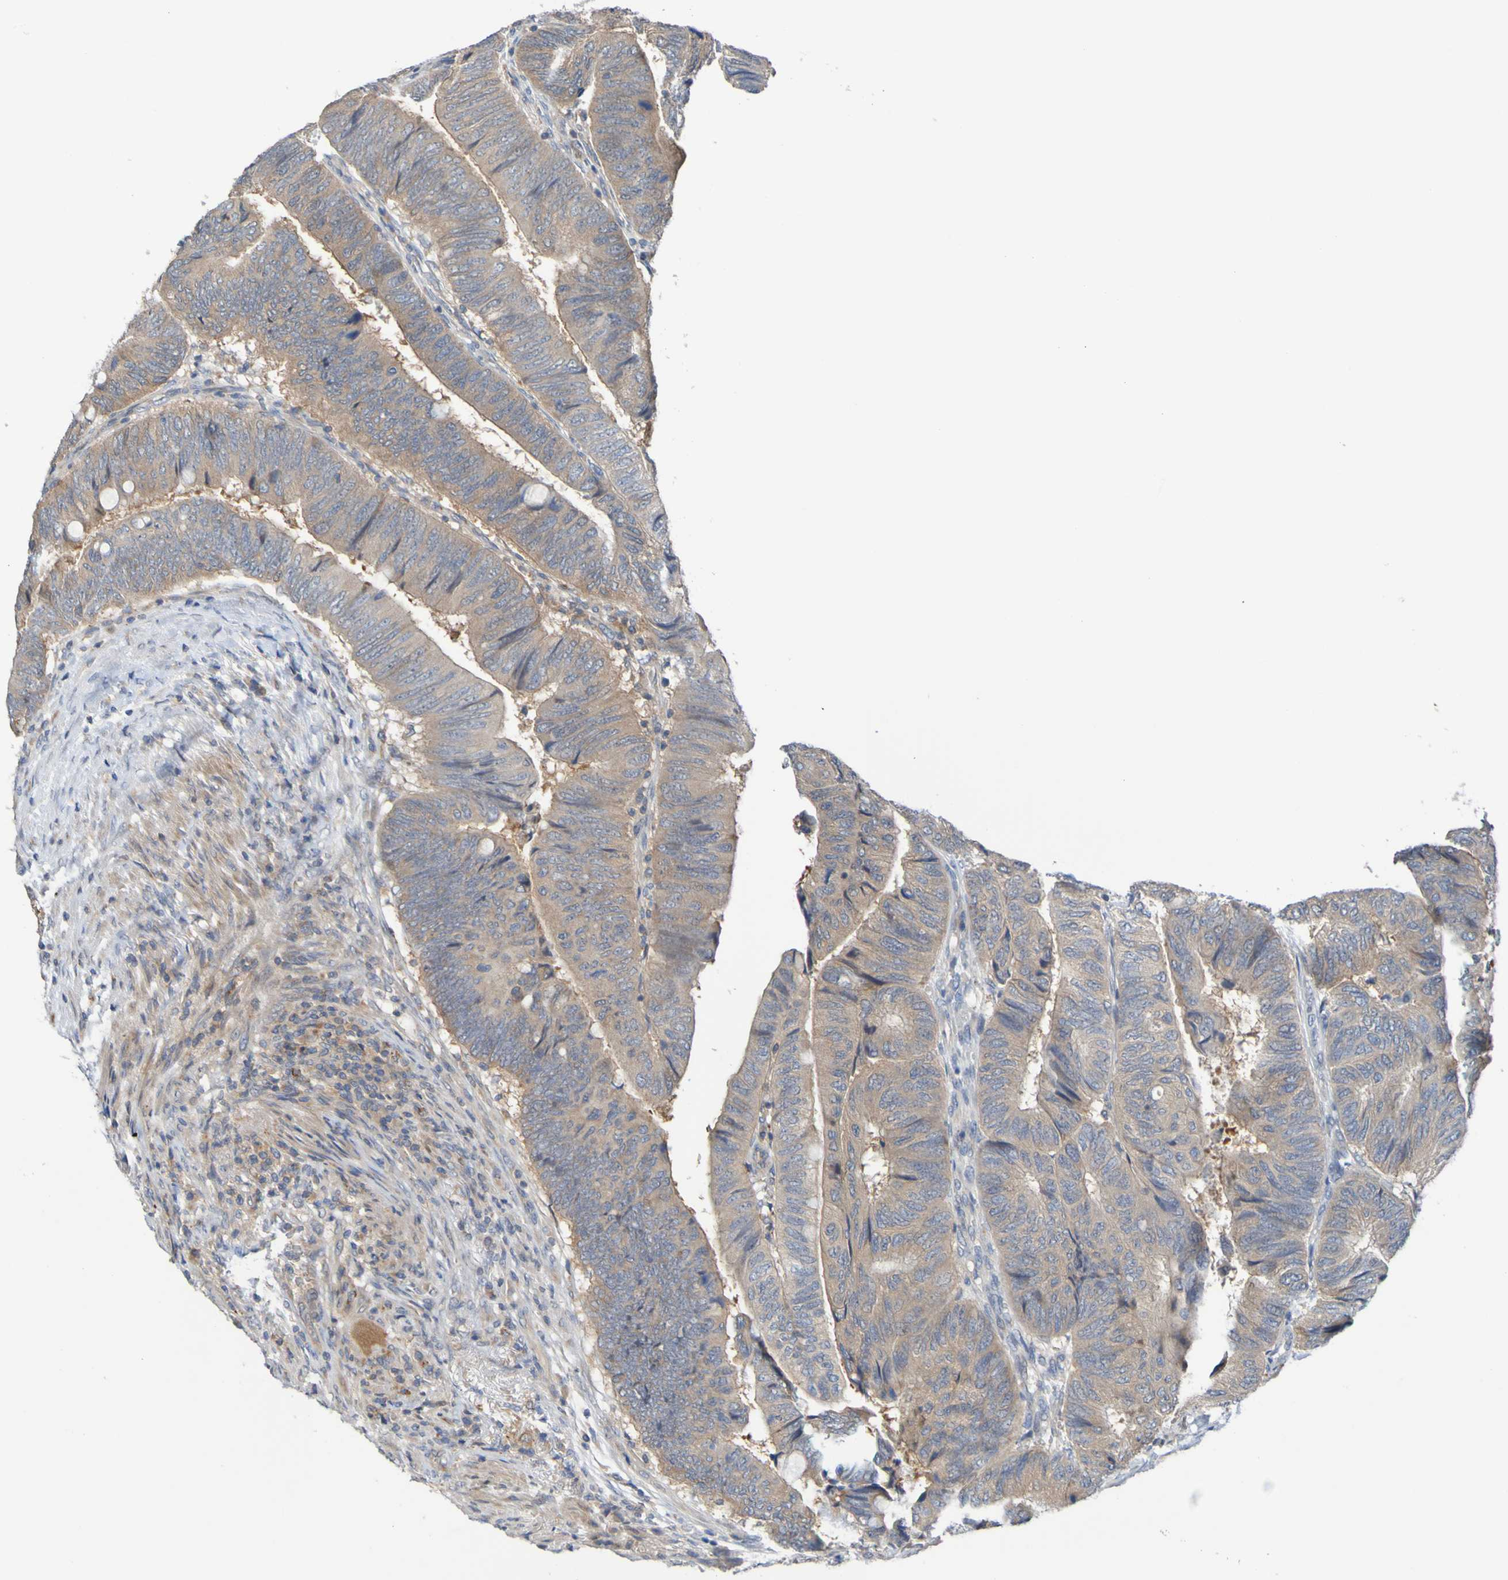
{"staining": {"intensity": "weak", "quantity": ">75%", "location": "cytoplasmic/membranous"}, "tissue": "colorectal cancer", "cell_type": "Tumor cells", "image_type": "cancer", "snomed": [{"axis": "morphology", "description": "Normal tissue, NOS"}, {"axis": "morphology", "description": "Adenocarcinoma, NOS"}, {"axis": "topography", "description": "Rectum"}, {"axis": "topography", "description": "Peripheral nerve tissue"}], "caption": "Immunohistochemical staining of colorectal adenocarcinoma demonstrates low levels of weak cytoplasmic/membranous protein expression in about >75% of tumor cells.", "gene": "SDK1", "patient": {"sex": "male", "age": 92}}